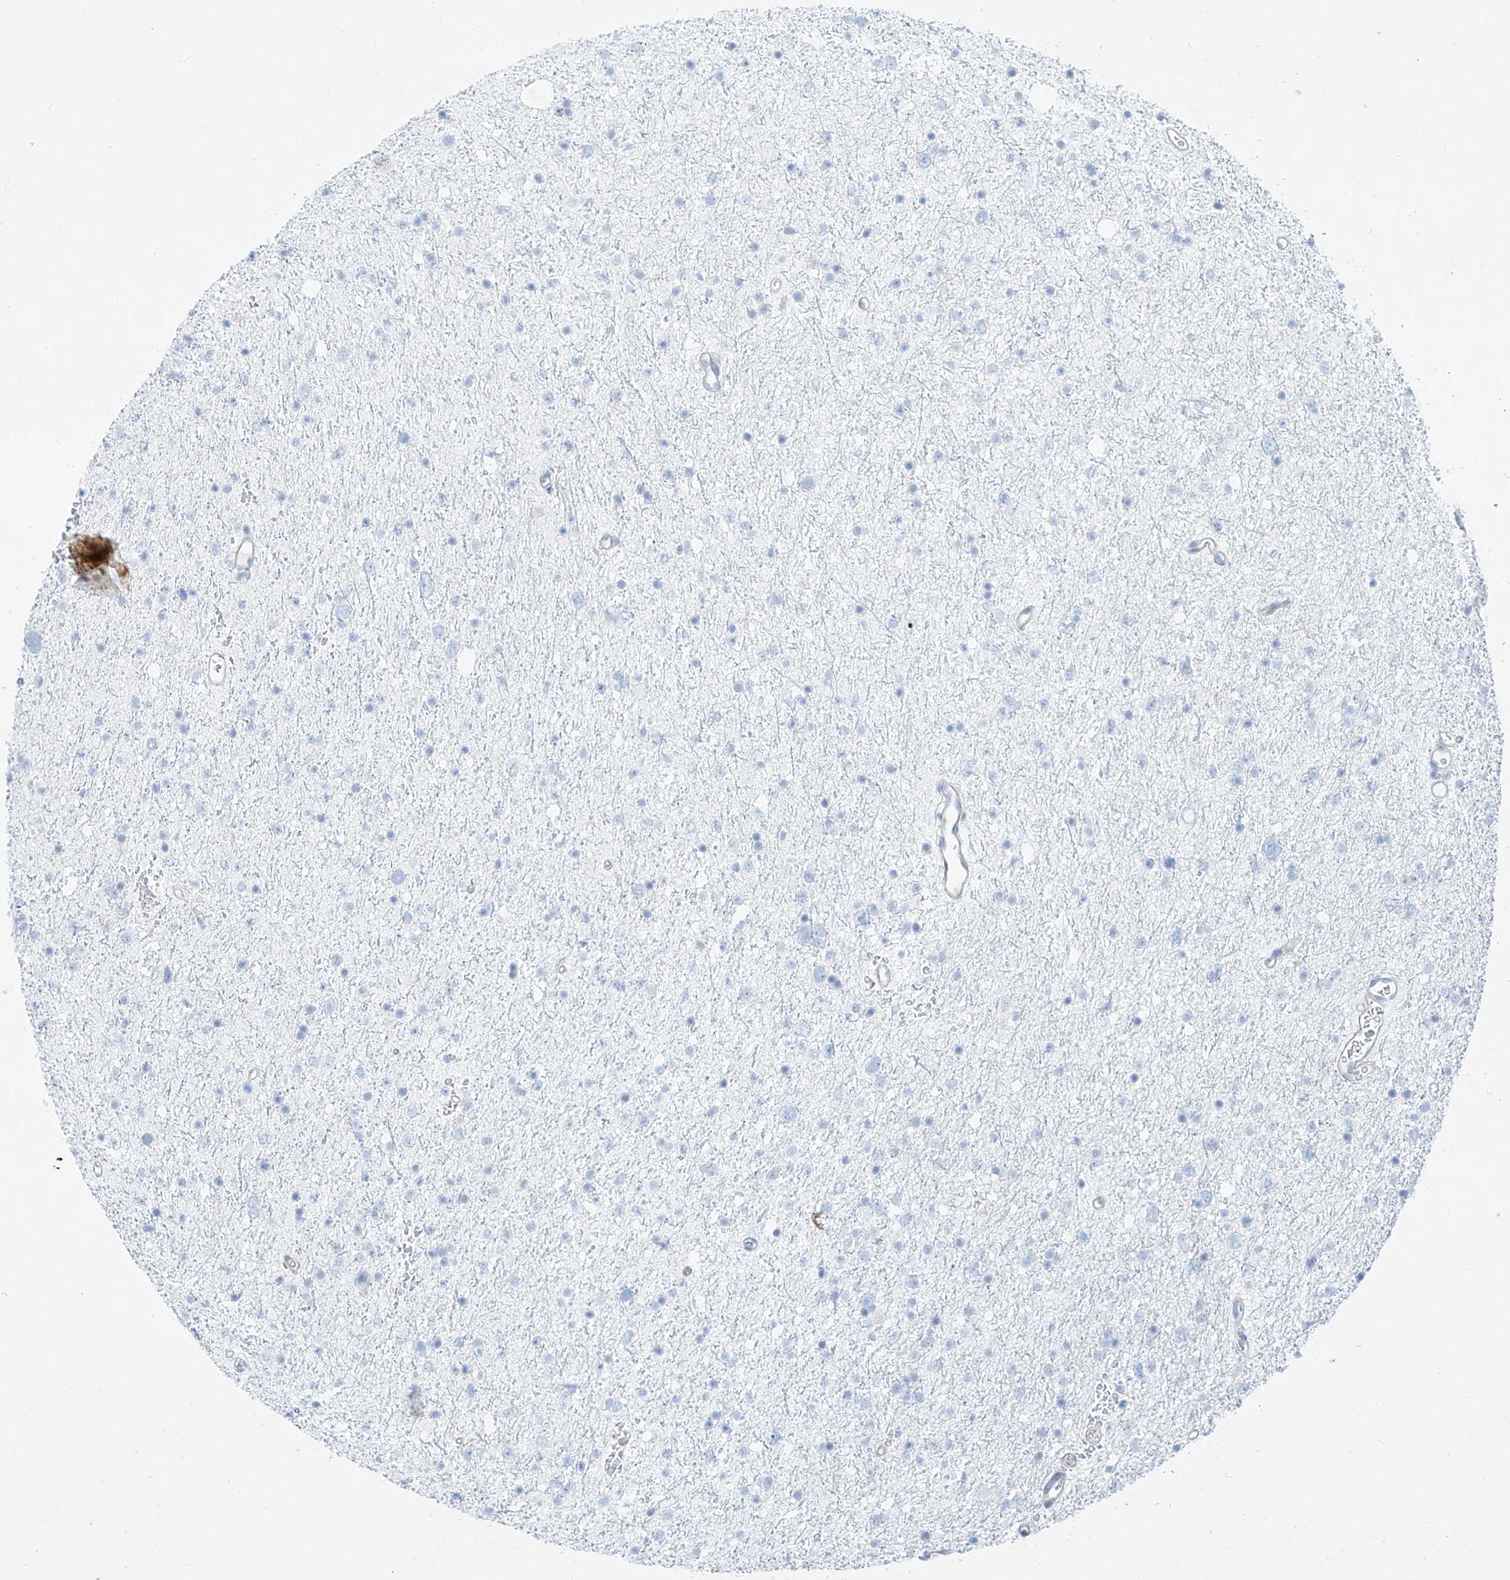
{"staining": {"intensity": "negative", "quantity": "none", "location": "none"}, "tissue": "glioma", "cell_type": "Tumor cells", "image_type": "cancer", "snomed": [{"axis": "morphology", "description": "Glioma, malignant, Low grade"}, {"axis": "topography", "description": "Brain"}], "caption": "The image exhibits no significant staining in tumor cells of glioma. The staining is performed using DAB (3,3'-diaminobenzidine) brown chromogen with nuclei counter-stained in using hematoxylin.", "gene": "AJM1", "patient": {"sex": "female", "age": 37}}